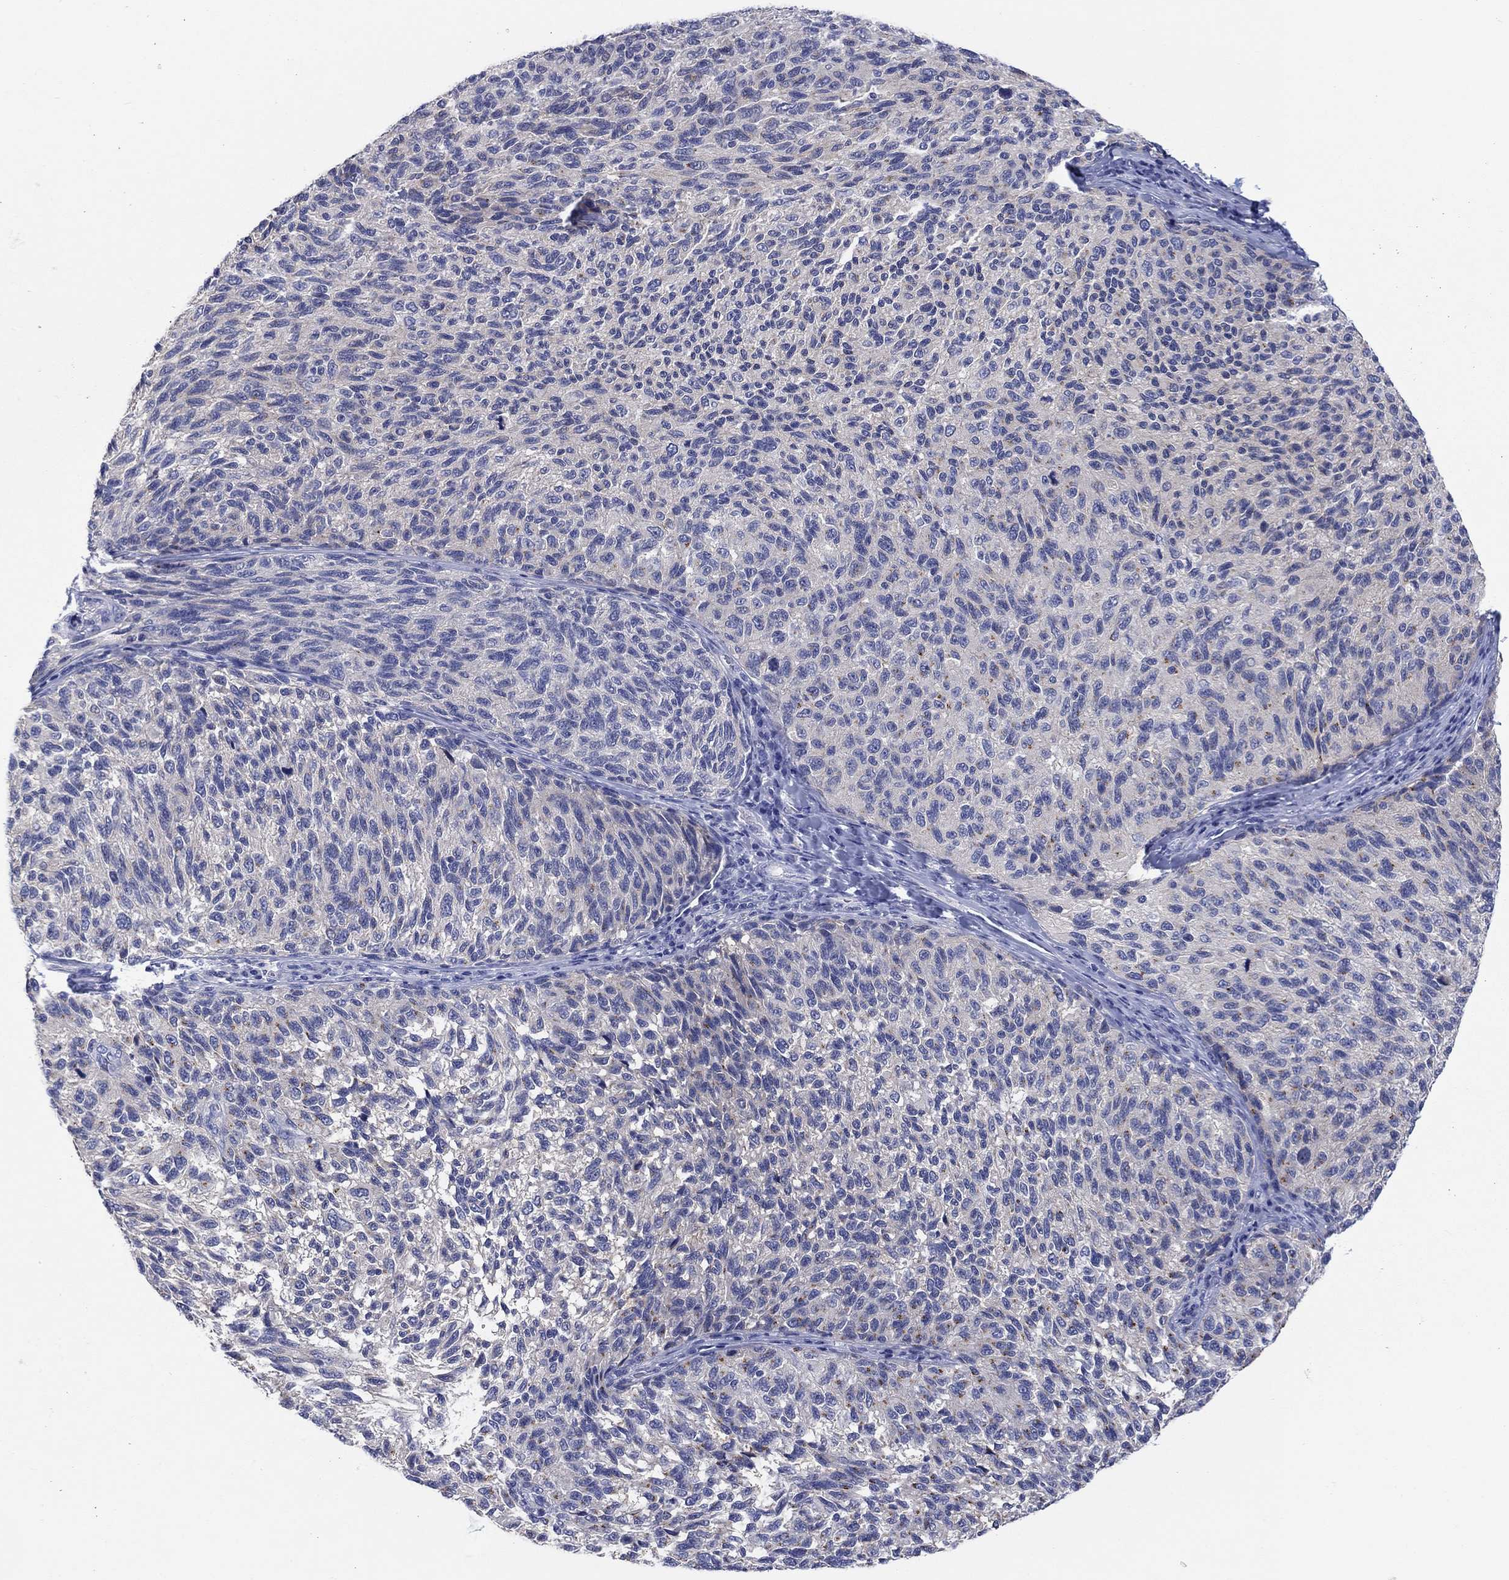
{"staining": {"intensity": "negative", "quantity": "none", "location": "none"}, "tissue": "melanoma", "cell_type": "Tumor cells", "image_type": "cancer", "snomed": [{"axis": "morphology", "description": "Malignant melanoma, NOS"}, {"axis": "topography", "description": "Skin"}], "caption": "This image is of malignant melanoma stained with IHC to label a protein in brown with the nuclei are counter-stained blue. There is no positivity in tumor cells.", "gene": "HDC", "patient": {"sex": "female", "age": 73}}